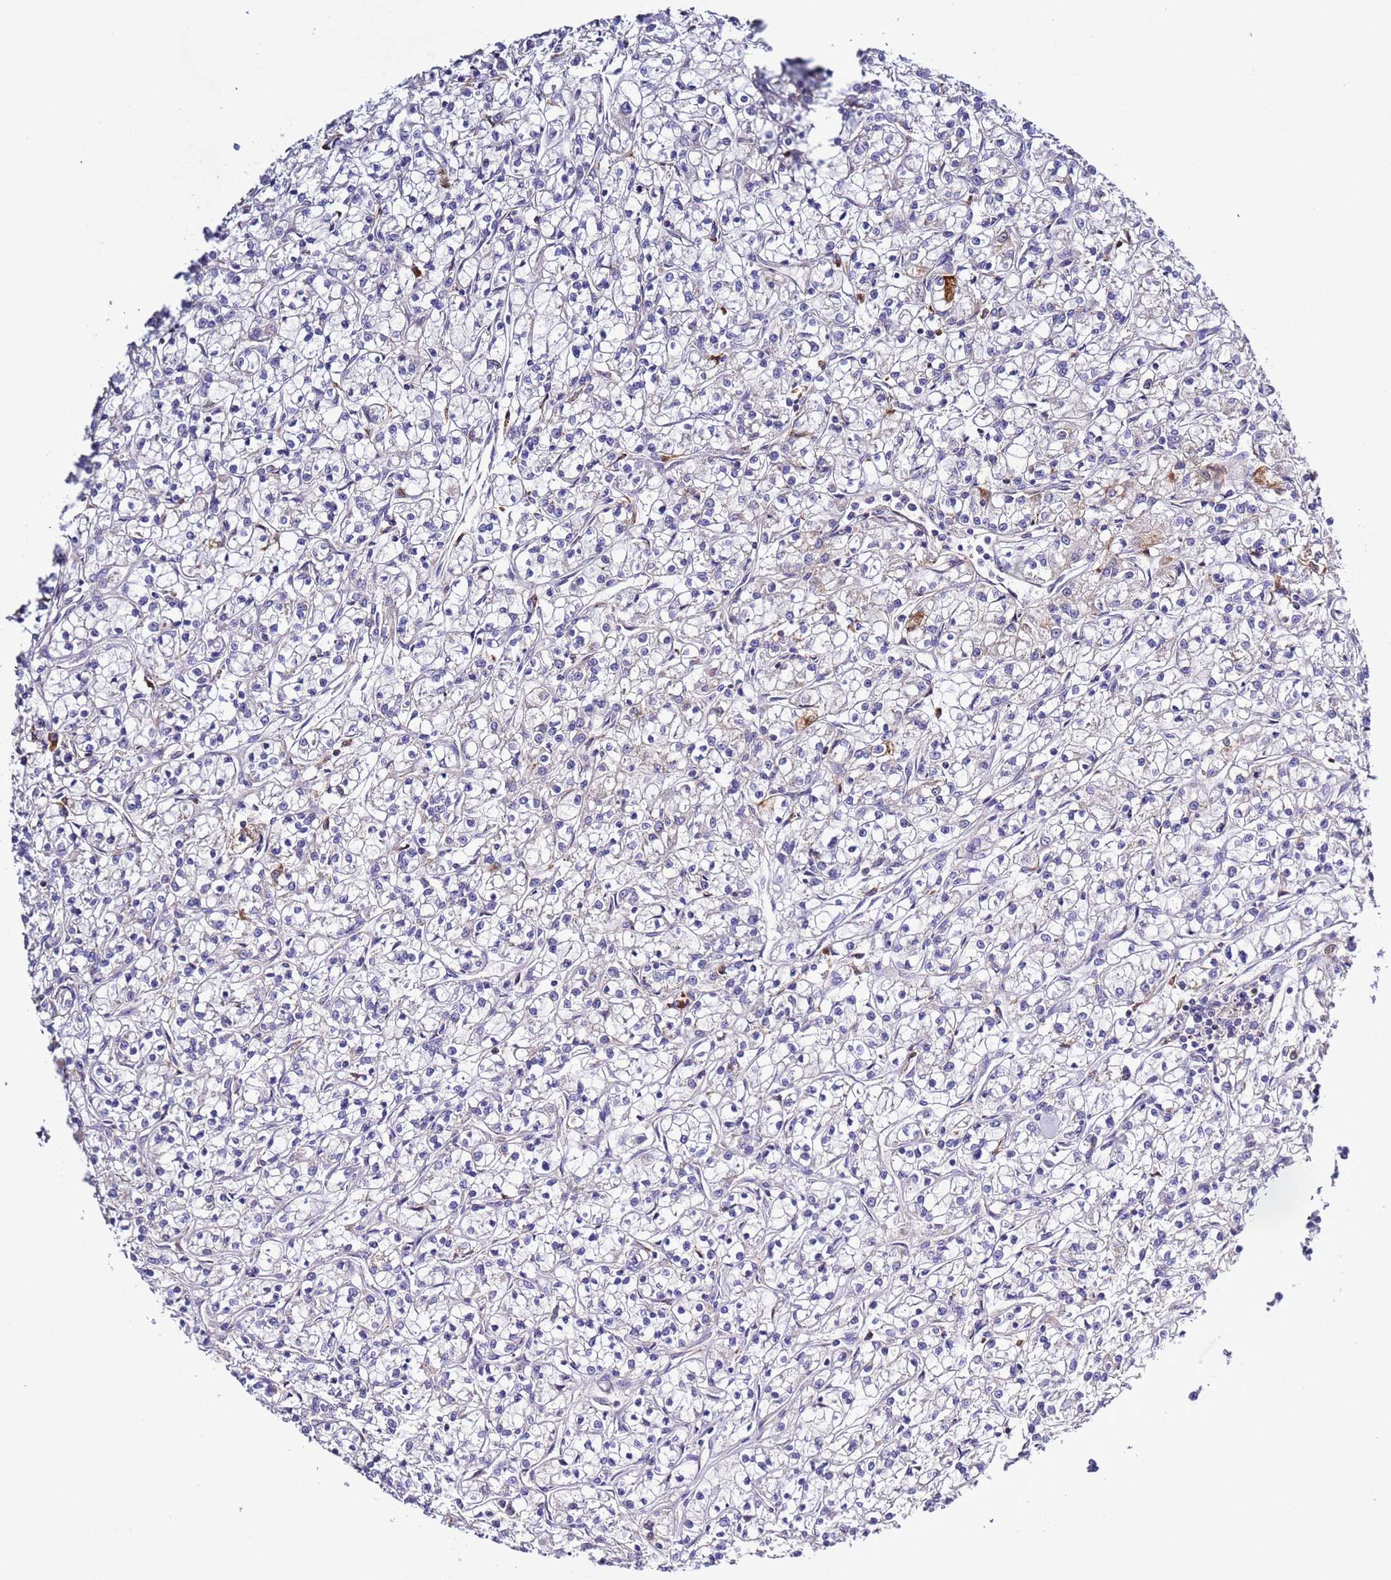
{"staining": {"intensity": "negative", "quantity": "none", "location": "none"}, "tissue": "renal cancer", "cell_type": "Tumor cells", "image_type": "cancer", "snomed": [{"axis": "morphology", "description": "Adenocarcinoma, NOS"}, {"axis": "topography", "description": "Kidney"}], "caption": "Human adenocarcinoma (renal) stained for a protein using IHC displays no expression in tumor cells.", "gene": "SPCS1", "patient": {"sex": "female", "age": 59}}